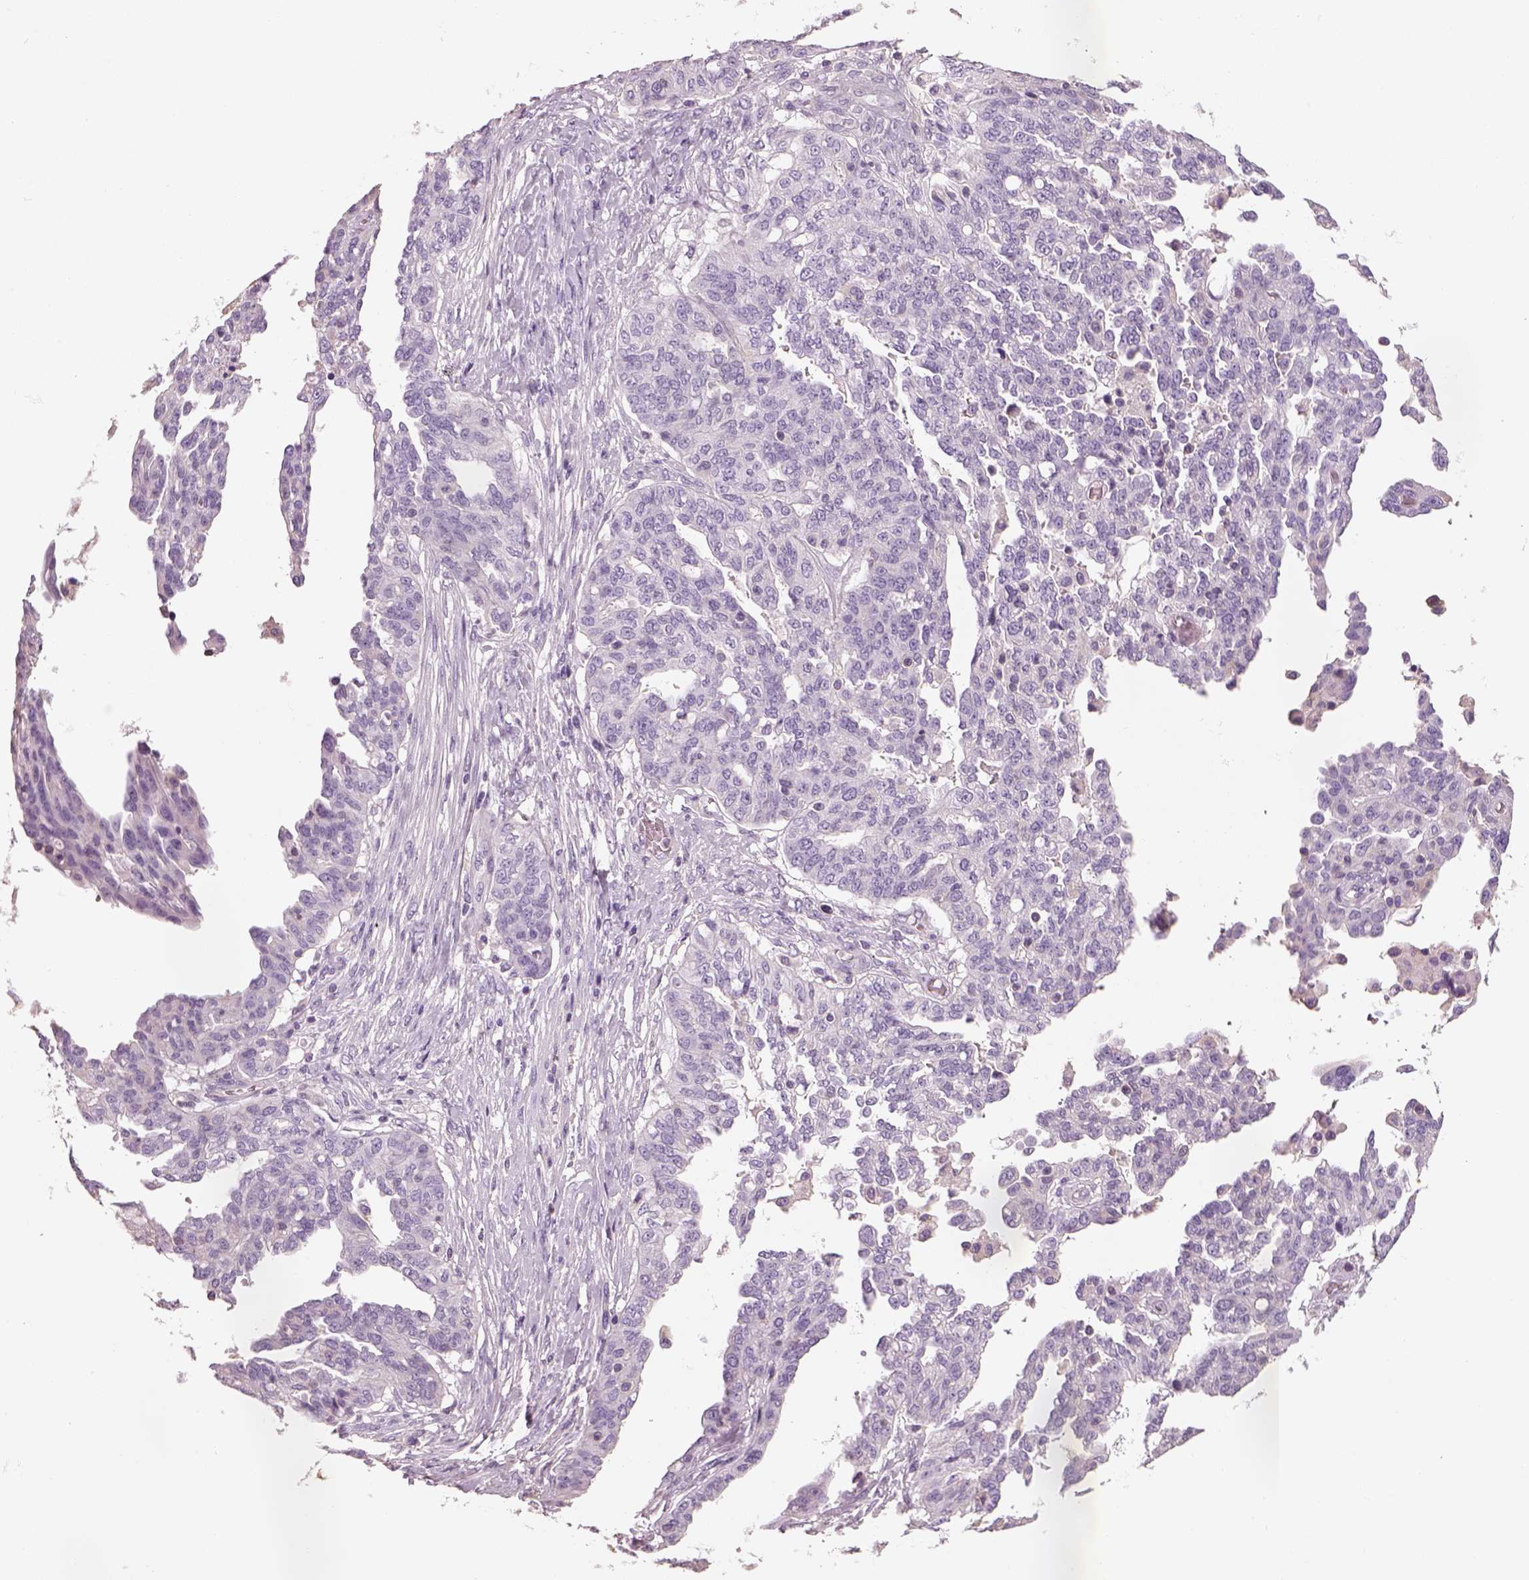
{"staining": {"intensity": "negative", "quantity": "none", "location": "none"}, "tissue": "ovarian cancer", "cell_type": "Tumor cells", "image_type": "cancer", "snomed": [{"axis": "morphology", "description": "Cystadenocarcinoma, serous, NOS"}, {"axis": "topography", "description": "Ovary"}], "caption": "Tumor cells are negative for brown protein staining in ovarian serous cystadenocarcinoma.", "gene": "OTUD6A", "patient": {"sex": "female", "age": 67}}